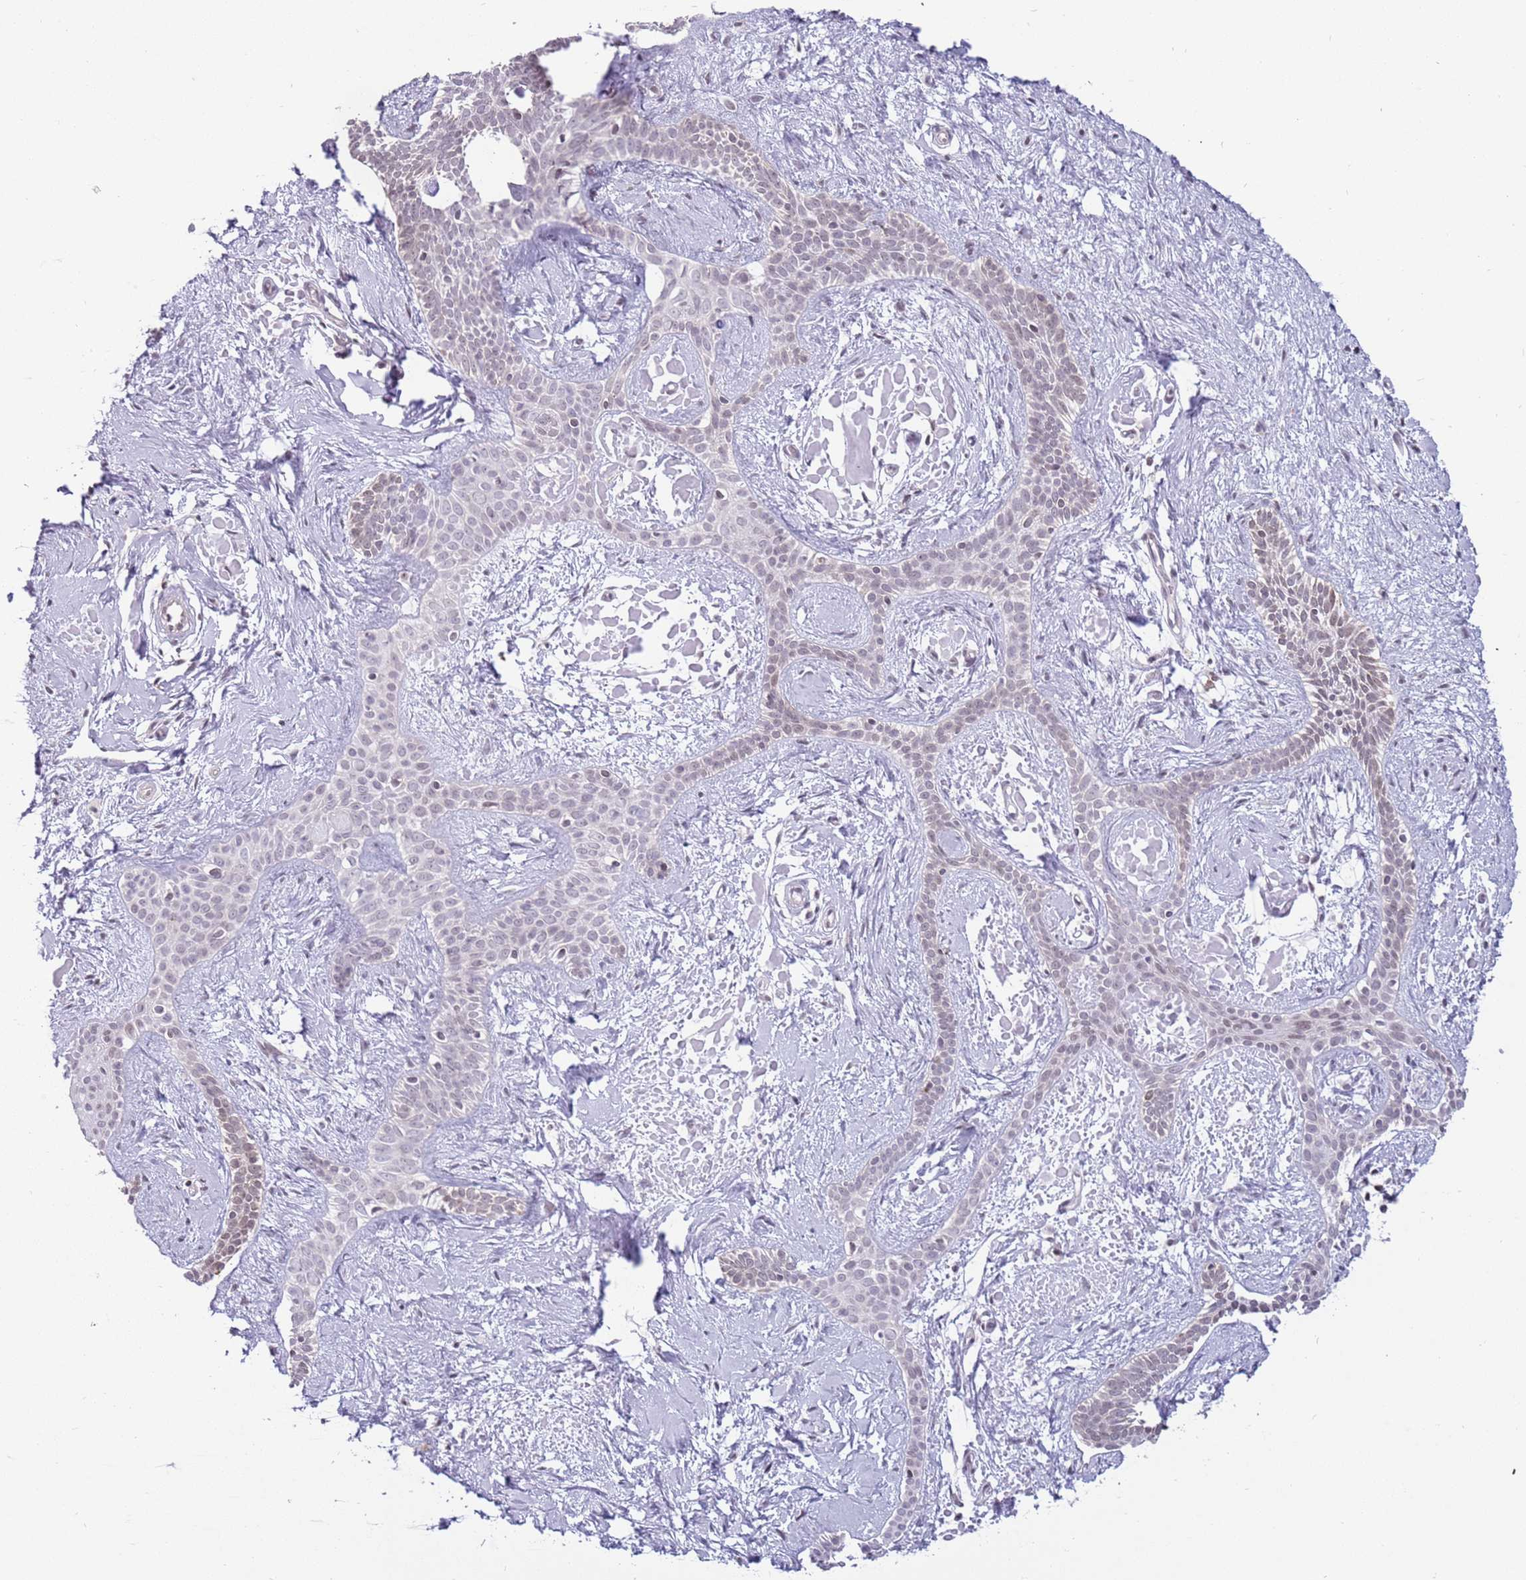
{"staining": {"intensity": "negative", "quantity": "none", "location": "none"}, "tissue": "skin cancer", "cell_type": "Tumor cells", "image_type": "cancer", "snomed": [{"axis": "morphology", "description": "Basal cell carcinoma"}, {"axis": "topography", "description": "Skin"}], "caption": "Tumor cells are negative for protein expression in human basal cell carcinoma (skin).", "gene": "BARD1", "patient": {"sex": "male", "age": 78}}